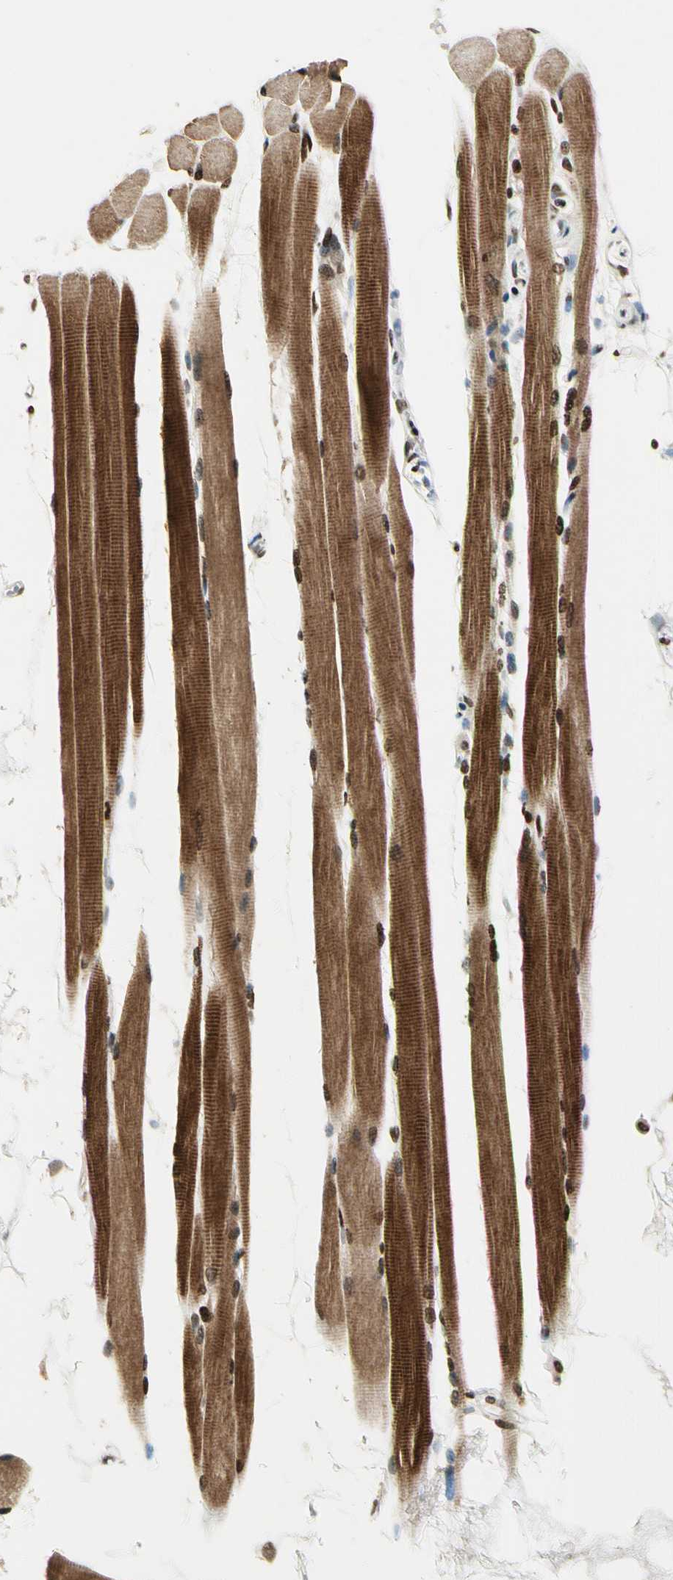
{"staining": {"intensity": "moderate", "quantity": ">75%", "location": "cytoplasmic/membranous,nuclear"}, "tissue": "skeletal muscle", "cell_type": "Myocytes", "image_type": "normal", "snomed": [{"axis": "morphology", "description": "Normal tissue, NOS"}, {"axis": "topography", "description": "Skeletal muscle"}, {"axis": "topography", "description": "Oral tissue"}, {"axis": "topography", "description": "Peripheral nerve tissue"}], "caption": "Myocytes reveal moderate cytoplasmic/membranous,nuclear staining in about >75% of cells in benign skeletal muscle. The protein is stained brown, and the nuclei are stained in blue (DAB IHC with brightfield microscopy, high magnification).", "gene": "TSHZ3", "patient": {"sex": "female", "age": 84}}